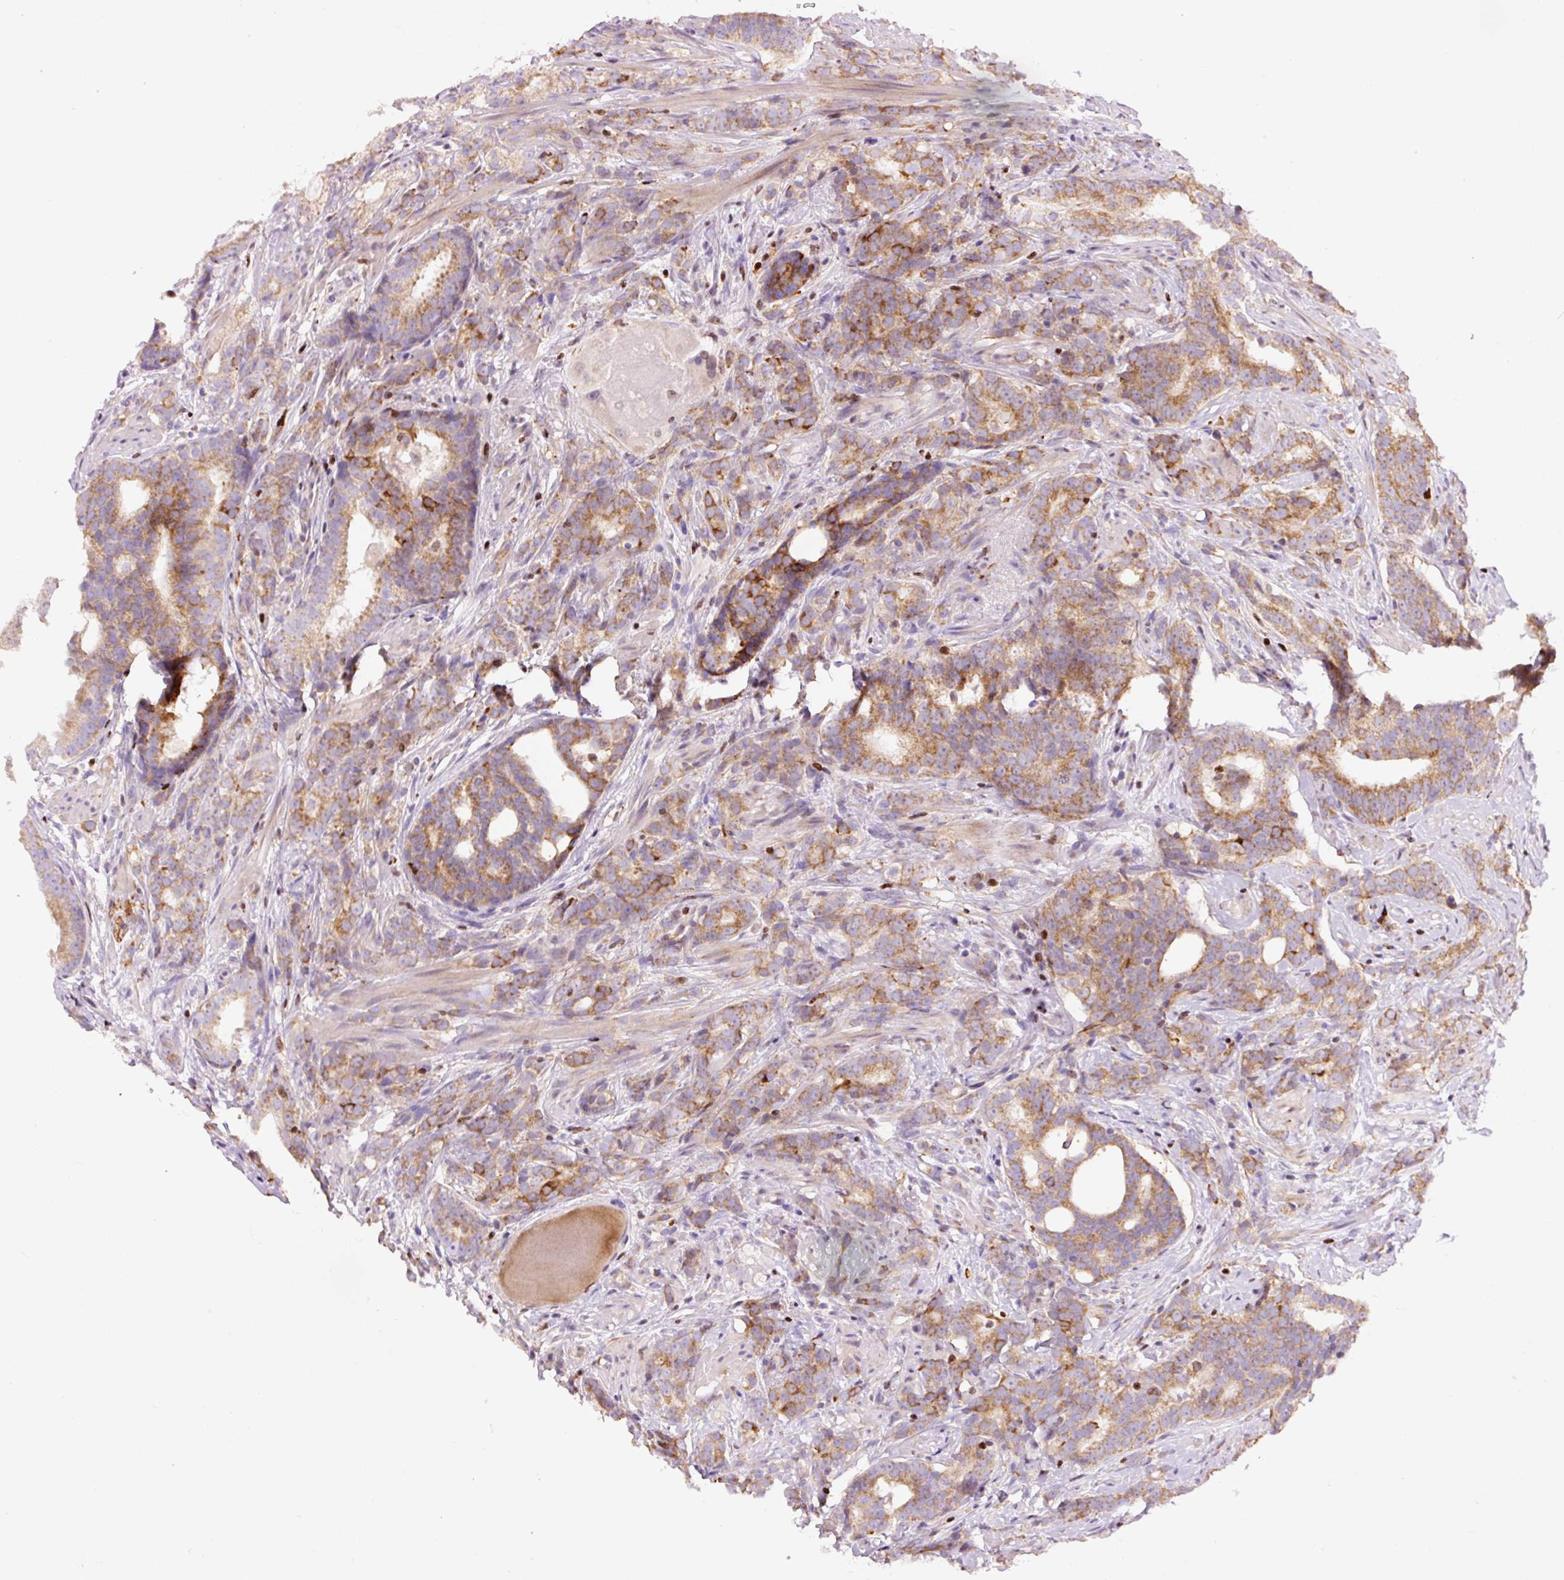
{"staining": {"intensity": "moderate", "quantity": ">75%", "location": "cytoplasmic/membranous"}, "tissue": "prostate cancer", "cell_type": "Tumor cells", "image_type": "cancer", "snomed": [{"axis": "morphology", "description": "Adenocarcinoma, High grade"}, {"axis": "topography", "description": "Prostate"}], "caption": "Protein staining of prostate cancer (high-grade adenocarcinoma) tissue demonstrates moderate cytoplasmic/membranous expression in approximately >75% of tumor cells. (IHC, brightfield microscopy, high magnification).", "gene": "TMEM8B", "patient": {"sex": "male", "age": 64}}